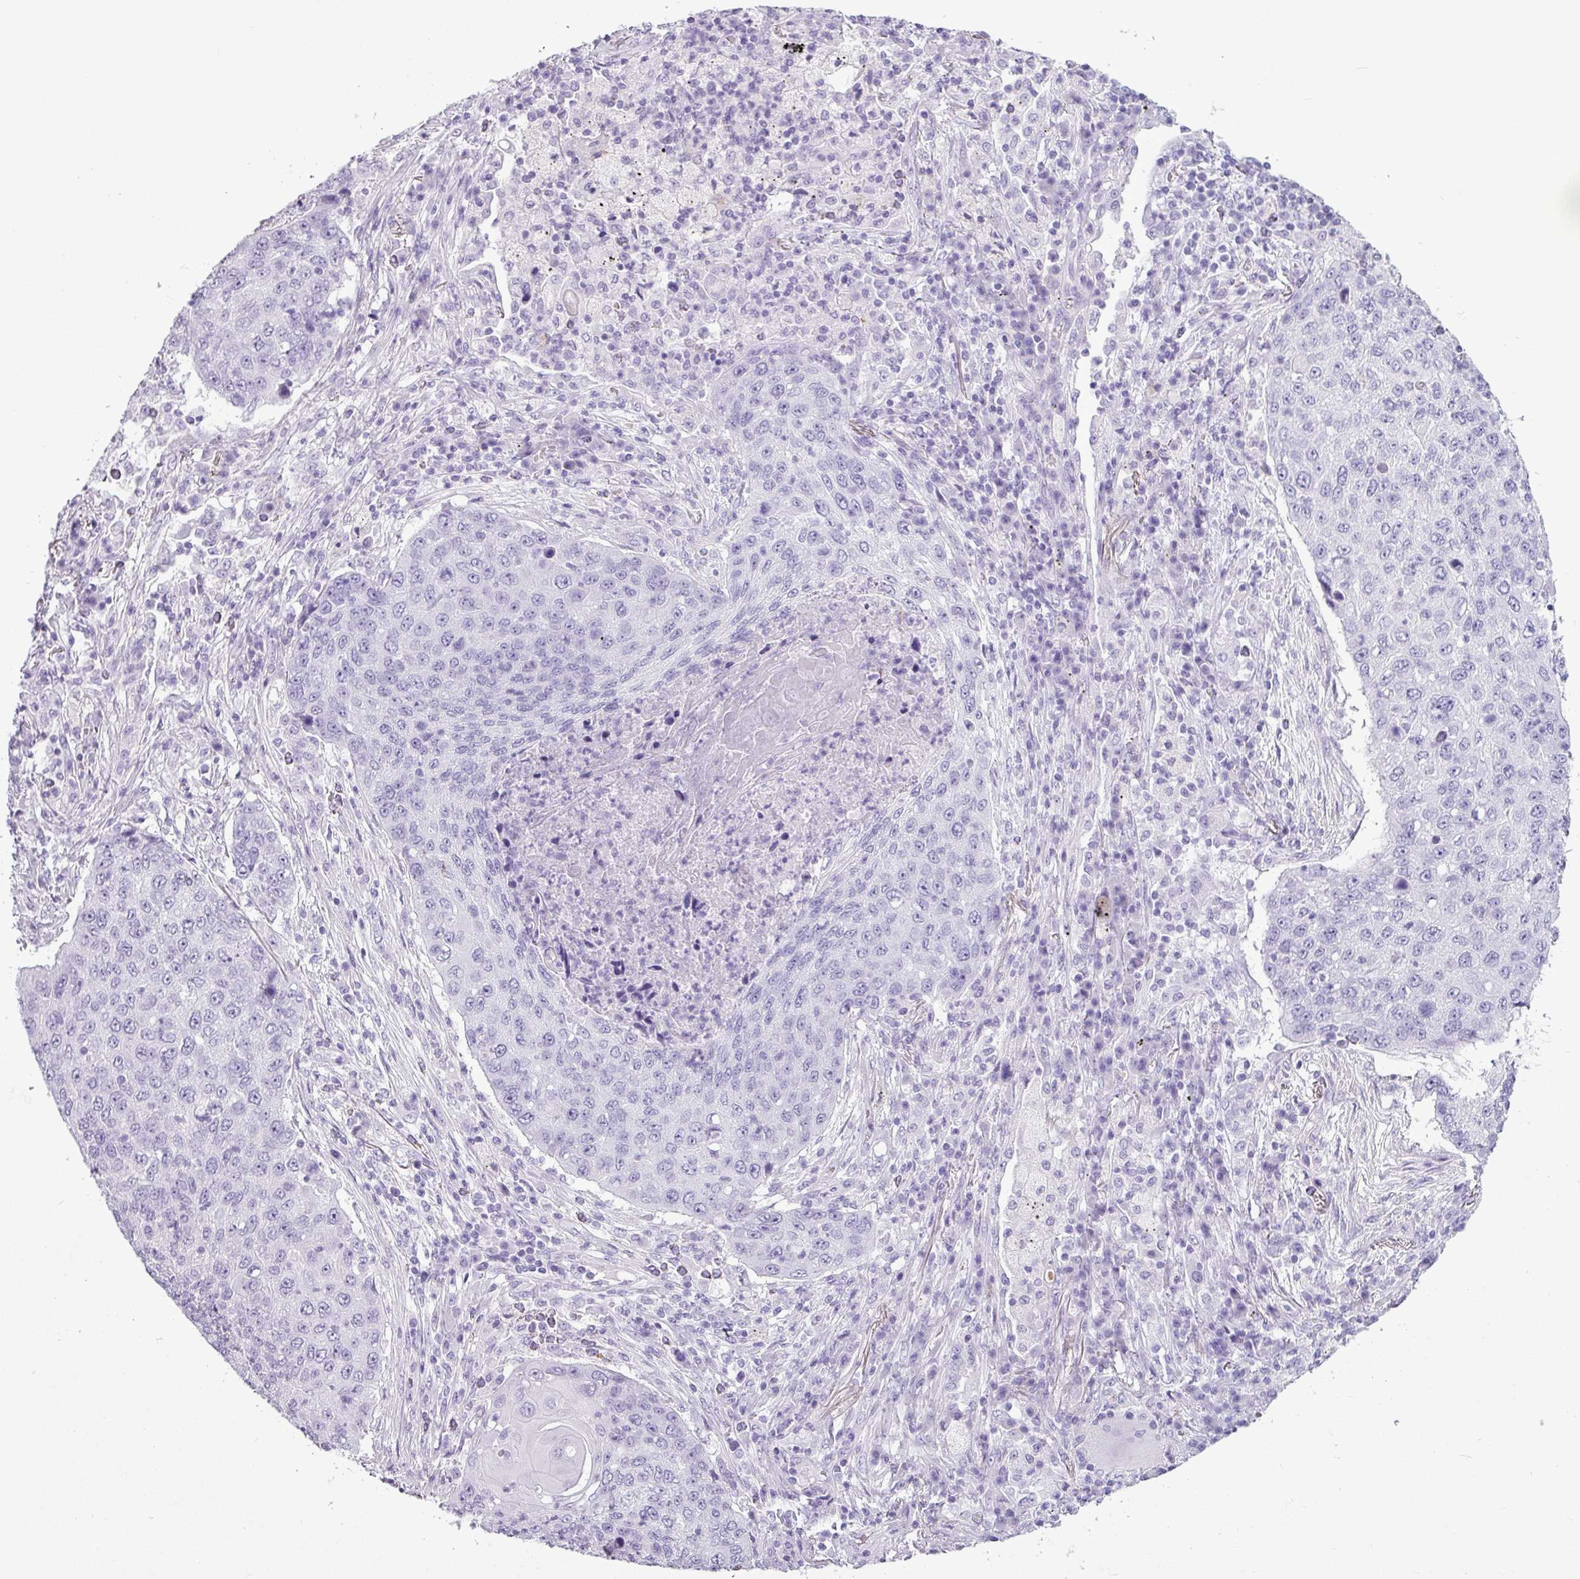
{"staining": {"intensity": "negative", "quantity": "none", "location": "none"}, "tissue": "lung cancer", "cell_type": "Tumor cells", "image_type": "cancer", "snomed": [{"axis": "morphology", "description": "Squamous cell carcinoma, NOS"}, {"axis": "topography", "description": "Lung"}], "caption": "Squamous cell carcinoma (lung) was stained to show a protein in brown. There is no significant expression in tumor cells.", "gene": "AMY1B", "patient": {"sex": "female", "age": 63}}